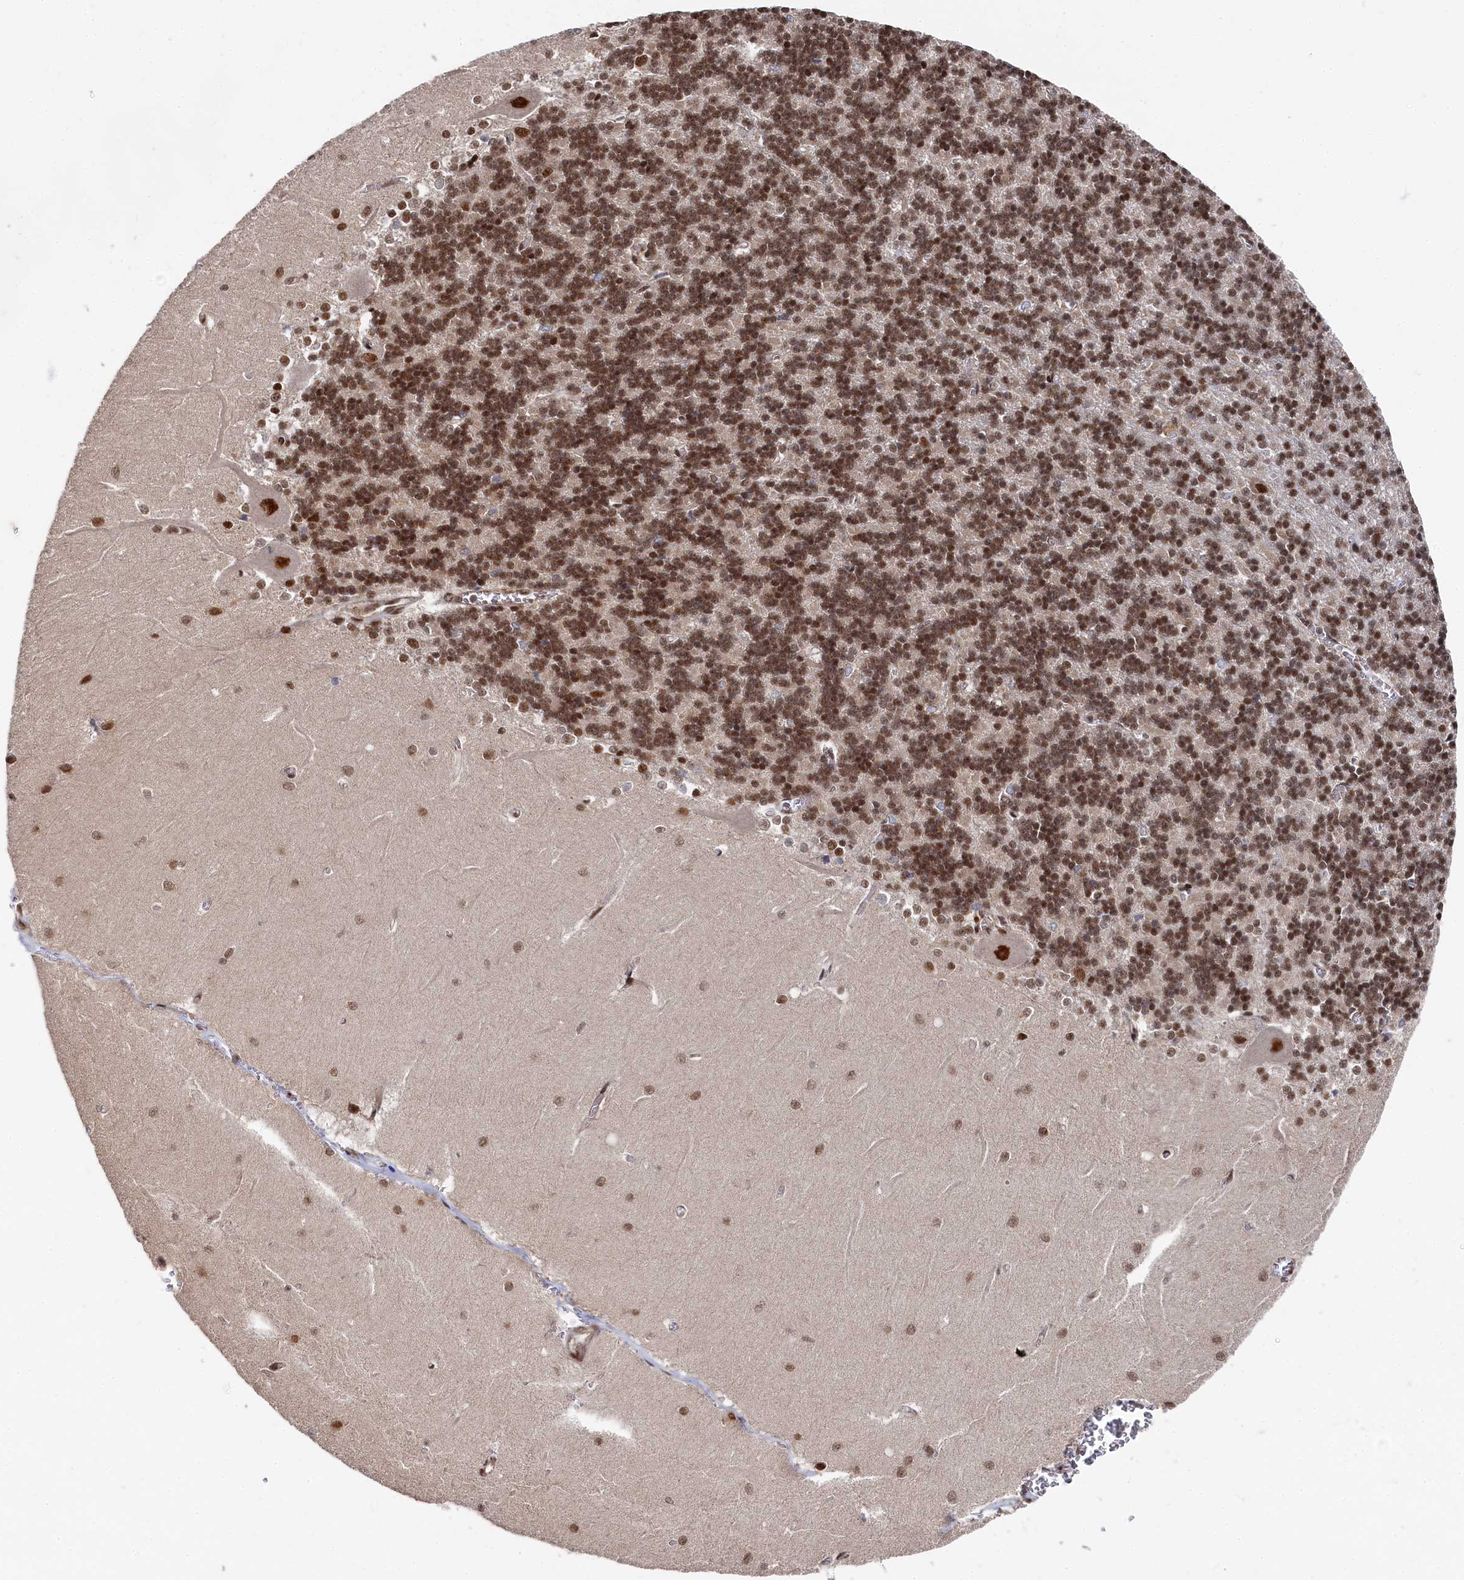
{"staining": {"intensity": "strong", "quantity": ">75%", "location": "nuclear"}, "tissue": "cerebellum", "cell_type": "Cells in granular layer", "image_type": "normal", "snomed": [{"axis": "morphology", "description": "Normal tissue, NOS"}, {"axis": "topography", "description": "Cerebellum"}], "caption": "Approximately >75% of cells in granular layer in unremarkable cerebellum display strong nuclear protein staining as visualized by brown immunohistochemical staining.", "gene": "BUB3", "patient": {"sex": "male", "age": 37}}